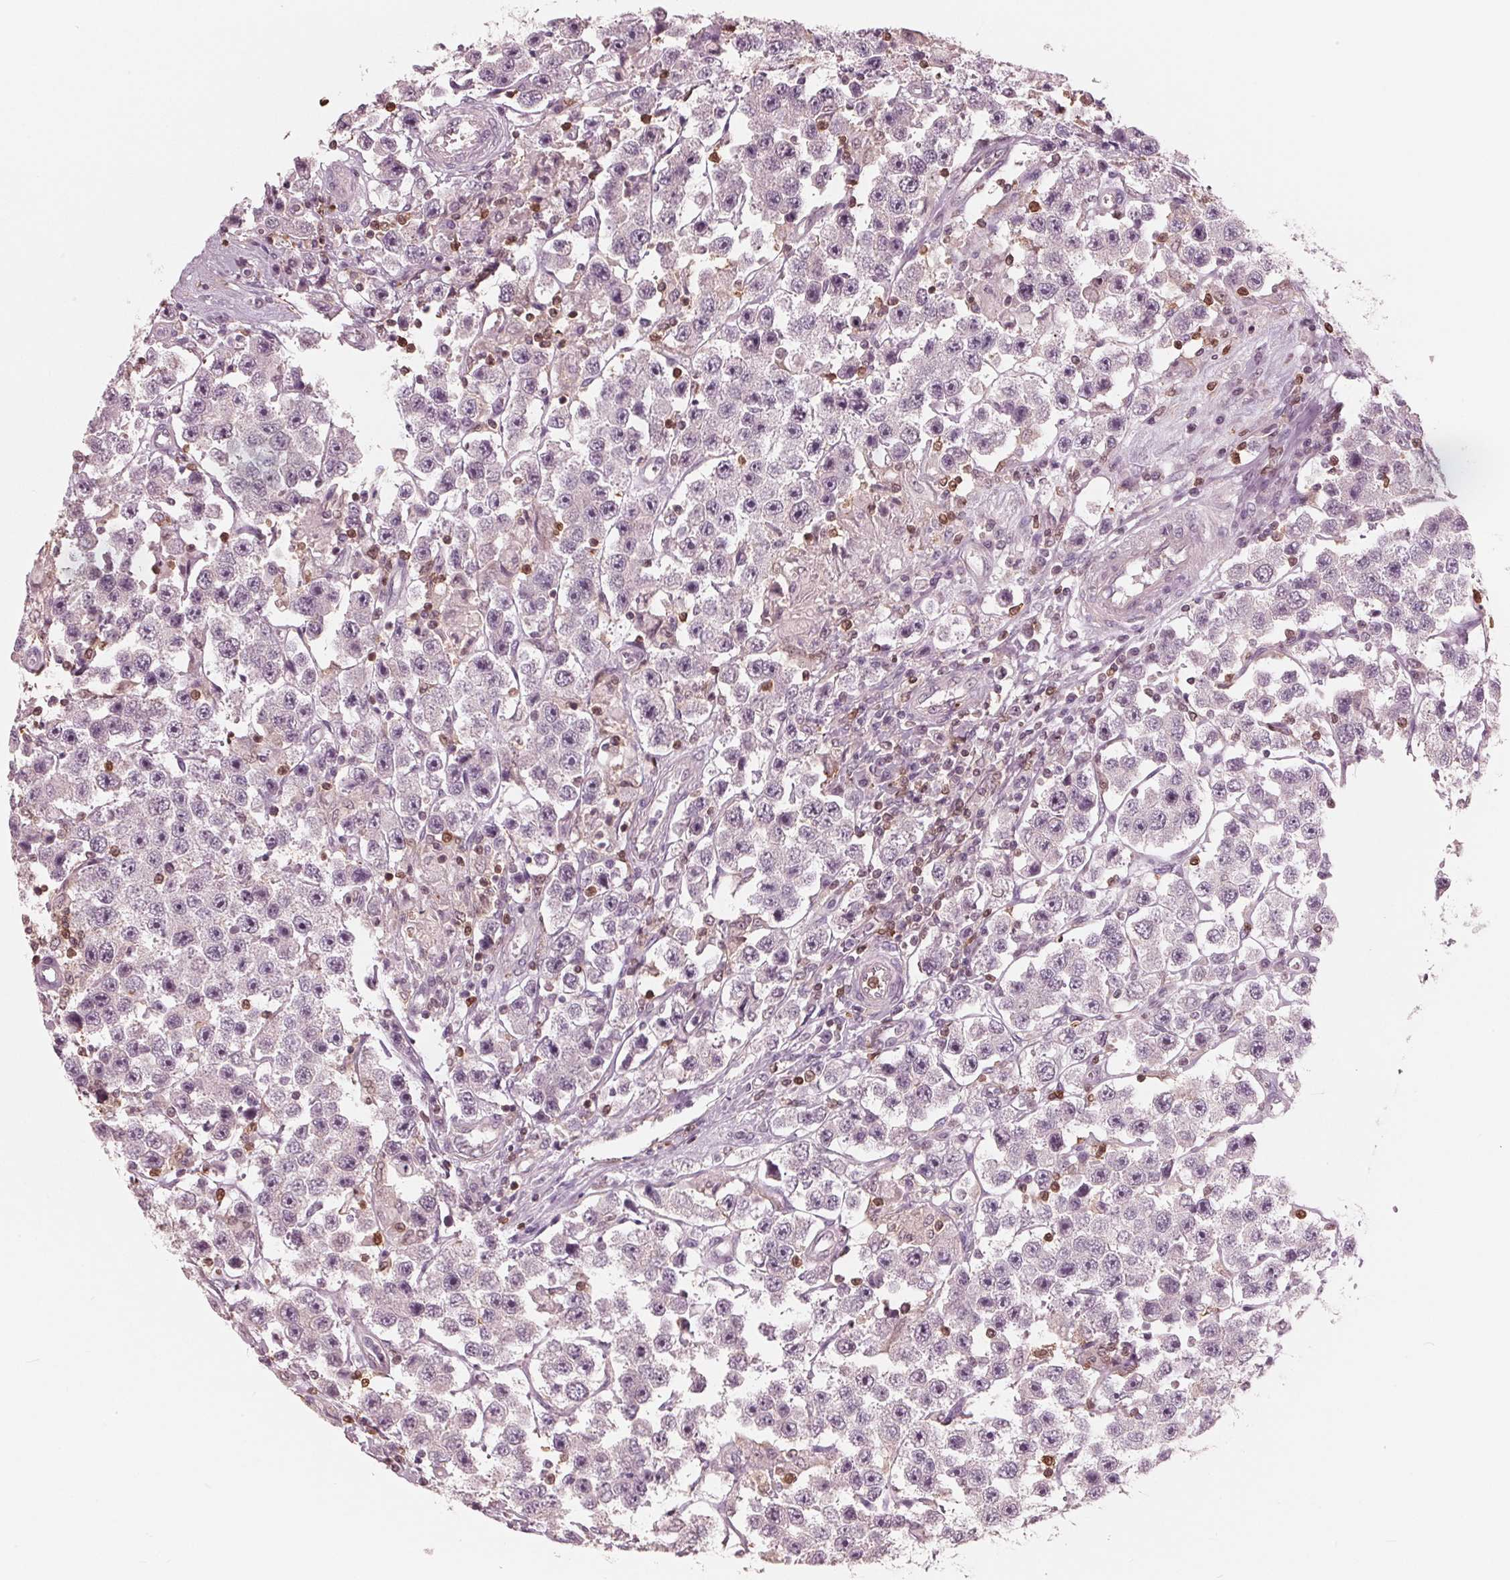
{"staining": {"intensity": "negative", "quantity": "none", "location": "none"}, "tissue": "testis cancer", "cell_type": "Tumor cells", "image_type": "cancer", "snomed": [{"axis": "morphology", "description": "Seminoma, NOS"}, {"axis": "topography", "description": "Testis"}], "caption": "Immunohistochemistry image of human testis cancer stained for a protein (brown), which reveals no expression in tumor cells. (IHC, brightfield microscopy, high magnification).", "gene": "ING3", "patient": {"sex": "male", "age": 45}}